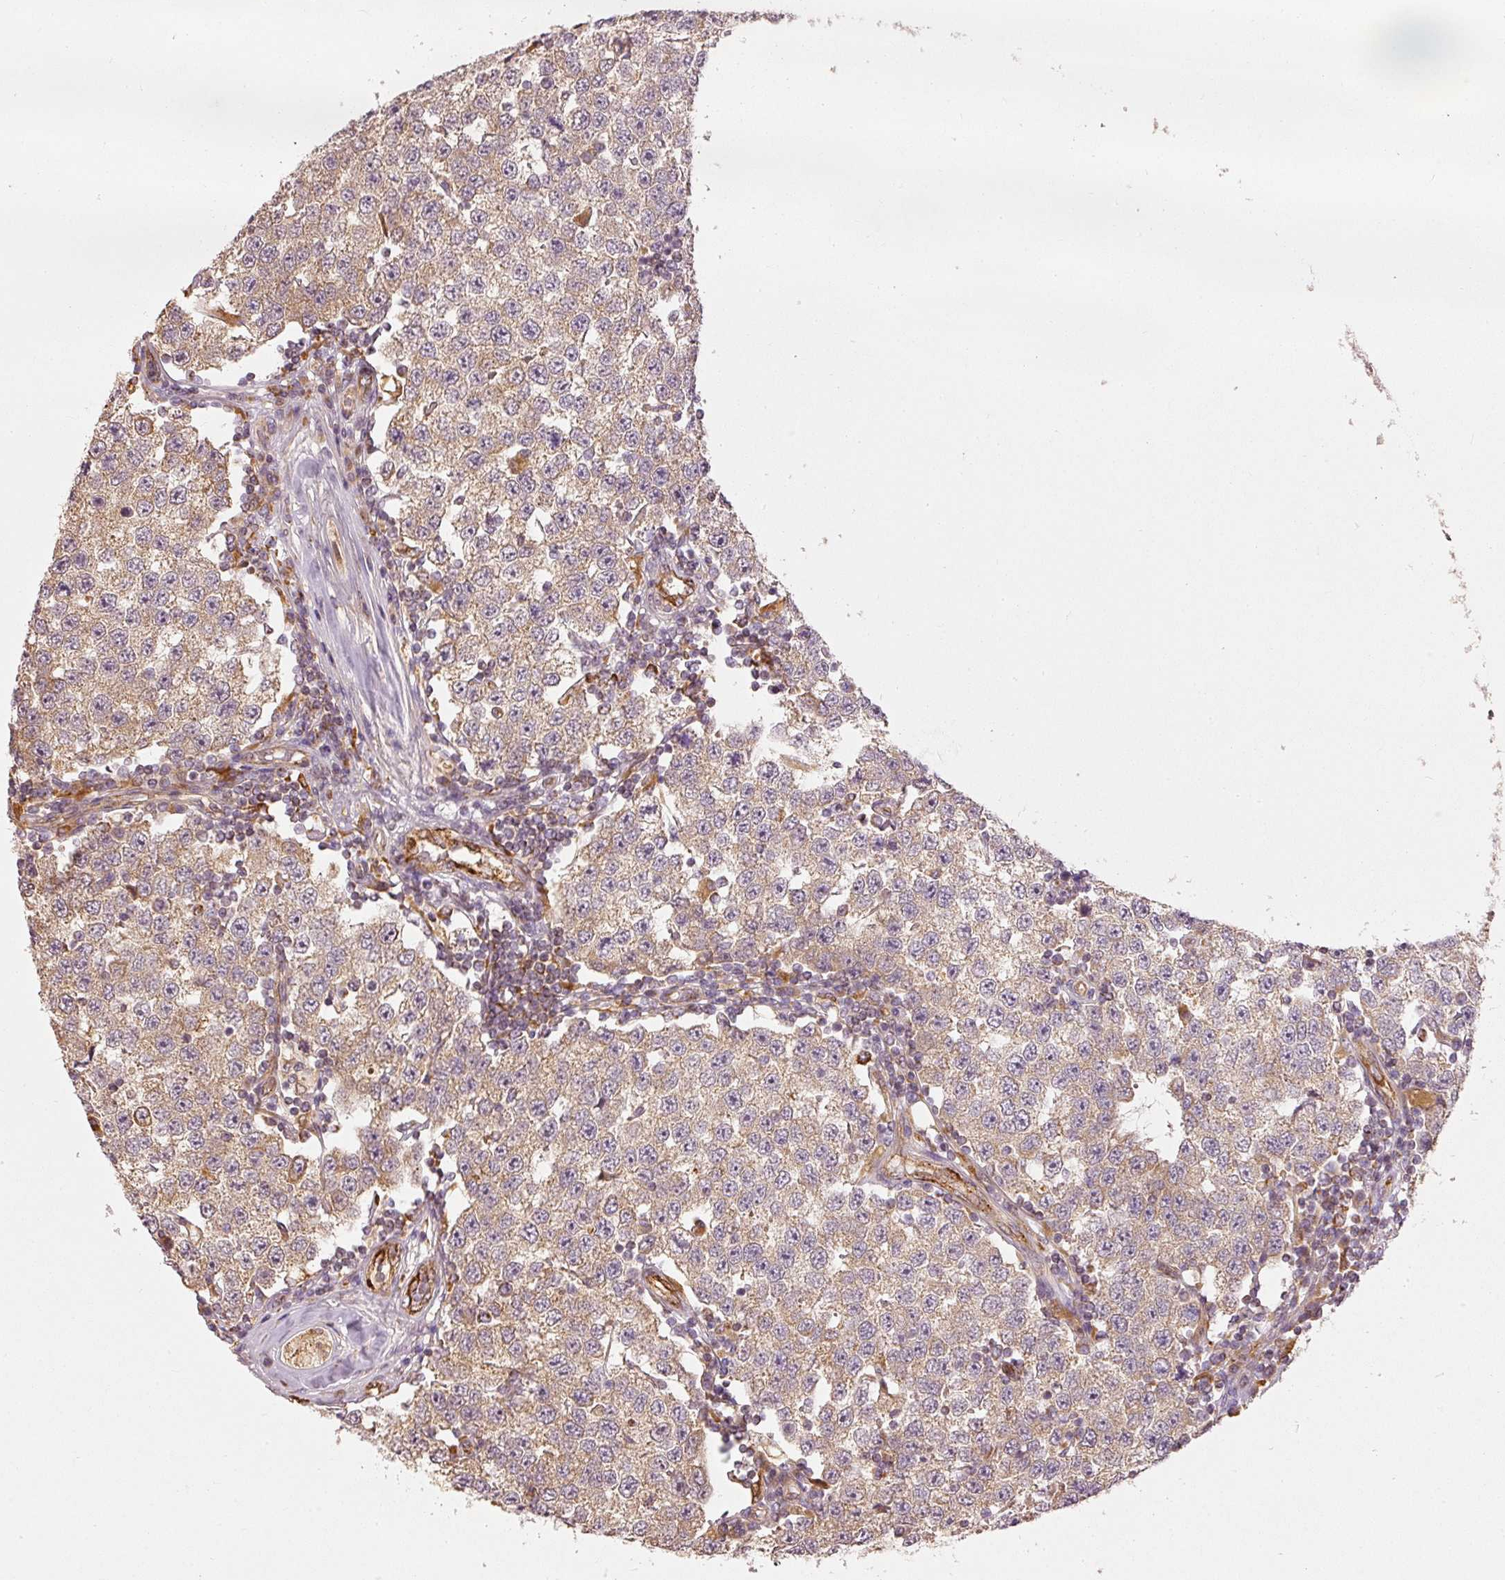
{"staining": {"intensity": "moderate", "quantity": ">75%", "location": "cytoplasmic/membranous"}, "tissue": "testis cancer", "cell_type": "Tumor cells", "image_type": "cancer", "snomed": [{"axis": "morphology", "description": "Seminoma, NOS"}, {"axis": "topography", "description": "Testis"}], "caption": "Immunohistochemical staining of testis cancer exhibits medium levels of moderate cytoplasmic/membranous positivity in approximately >75% of tumor cells.", "gene": "MTHFD1L", "patient": {"sex": "male", "age": 34}}